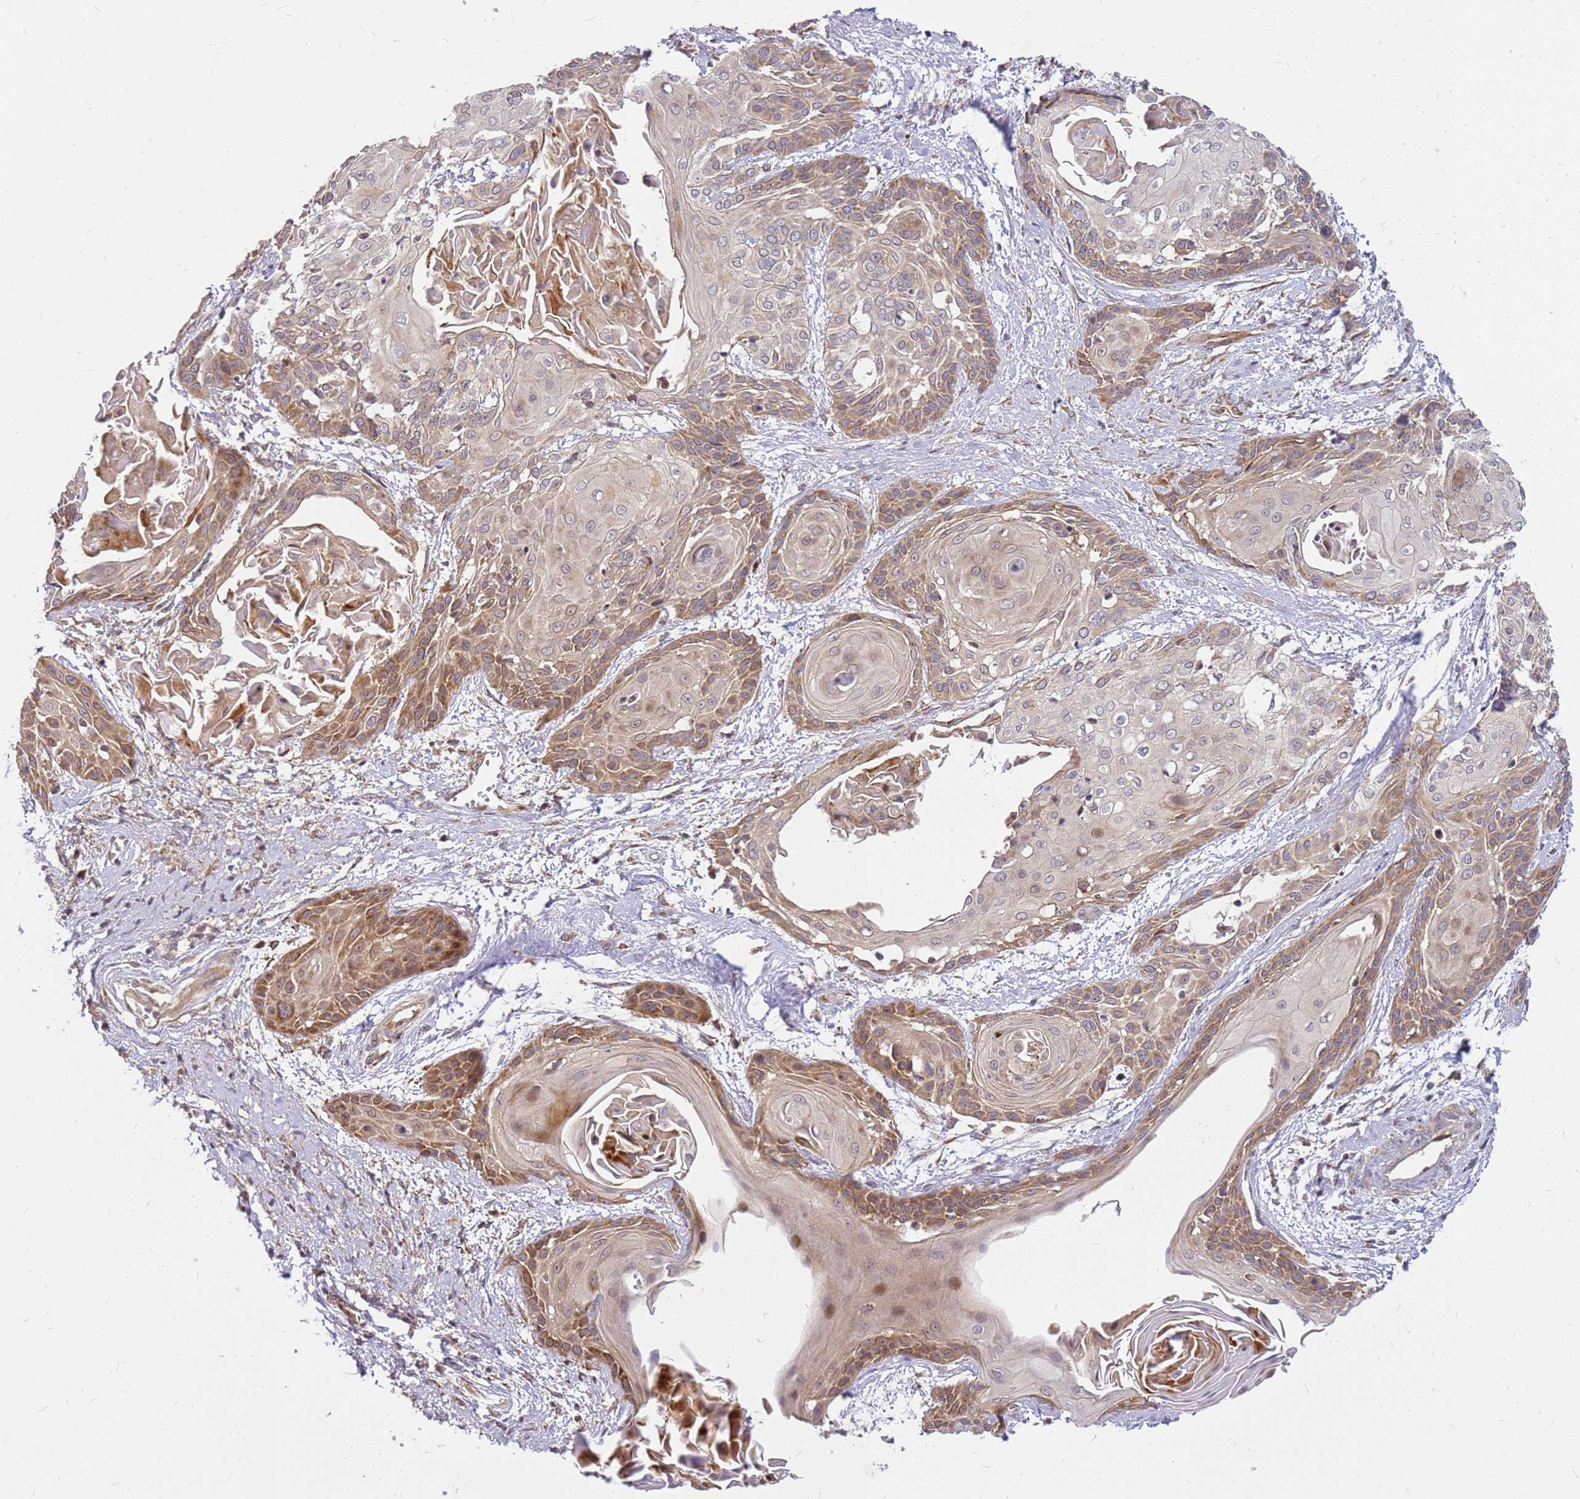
{"staining": {"intensity": "moderate", "quantity": ">75%", "location": "cytoplasmic/membranous"}, "tissue": "cervical cancer", "cell_type": "Tumor cells", "image_type": "cancer", "snomed": [{"axis": "morphology", "description": "Squamous cell carcinoma, NOS"}, {"axis": "topography", "description": "Cervix"}], "caption": "Cervical squamous cell carcinoma stained for a protein reveals moderate cytoplasmic/membranous positivity in tumor cells. (Stains: DAB in brown, nuclei in blue, Microscopy: brightfield microscopy at high magnification).", "gene": "CCDC159", "patient": {"sex": "female", "age": 57}}